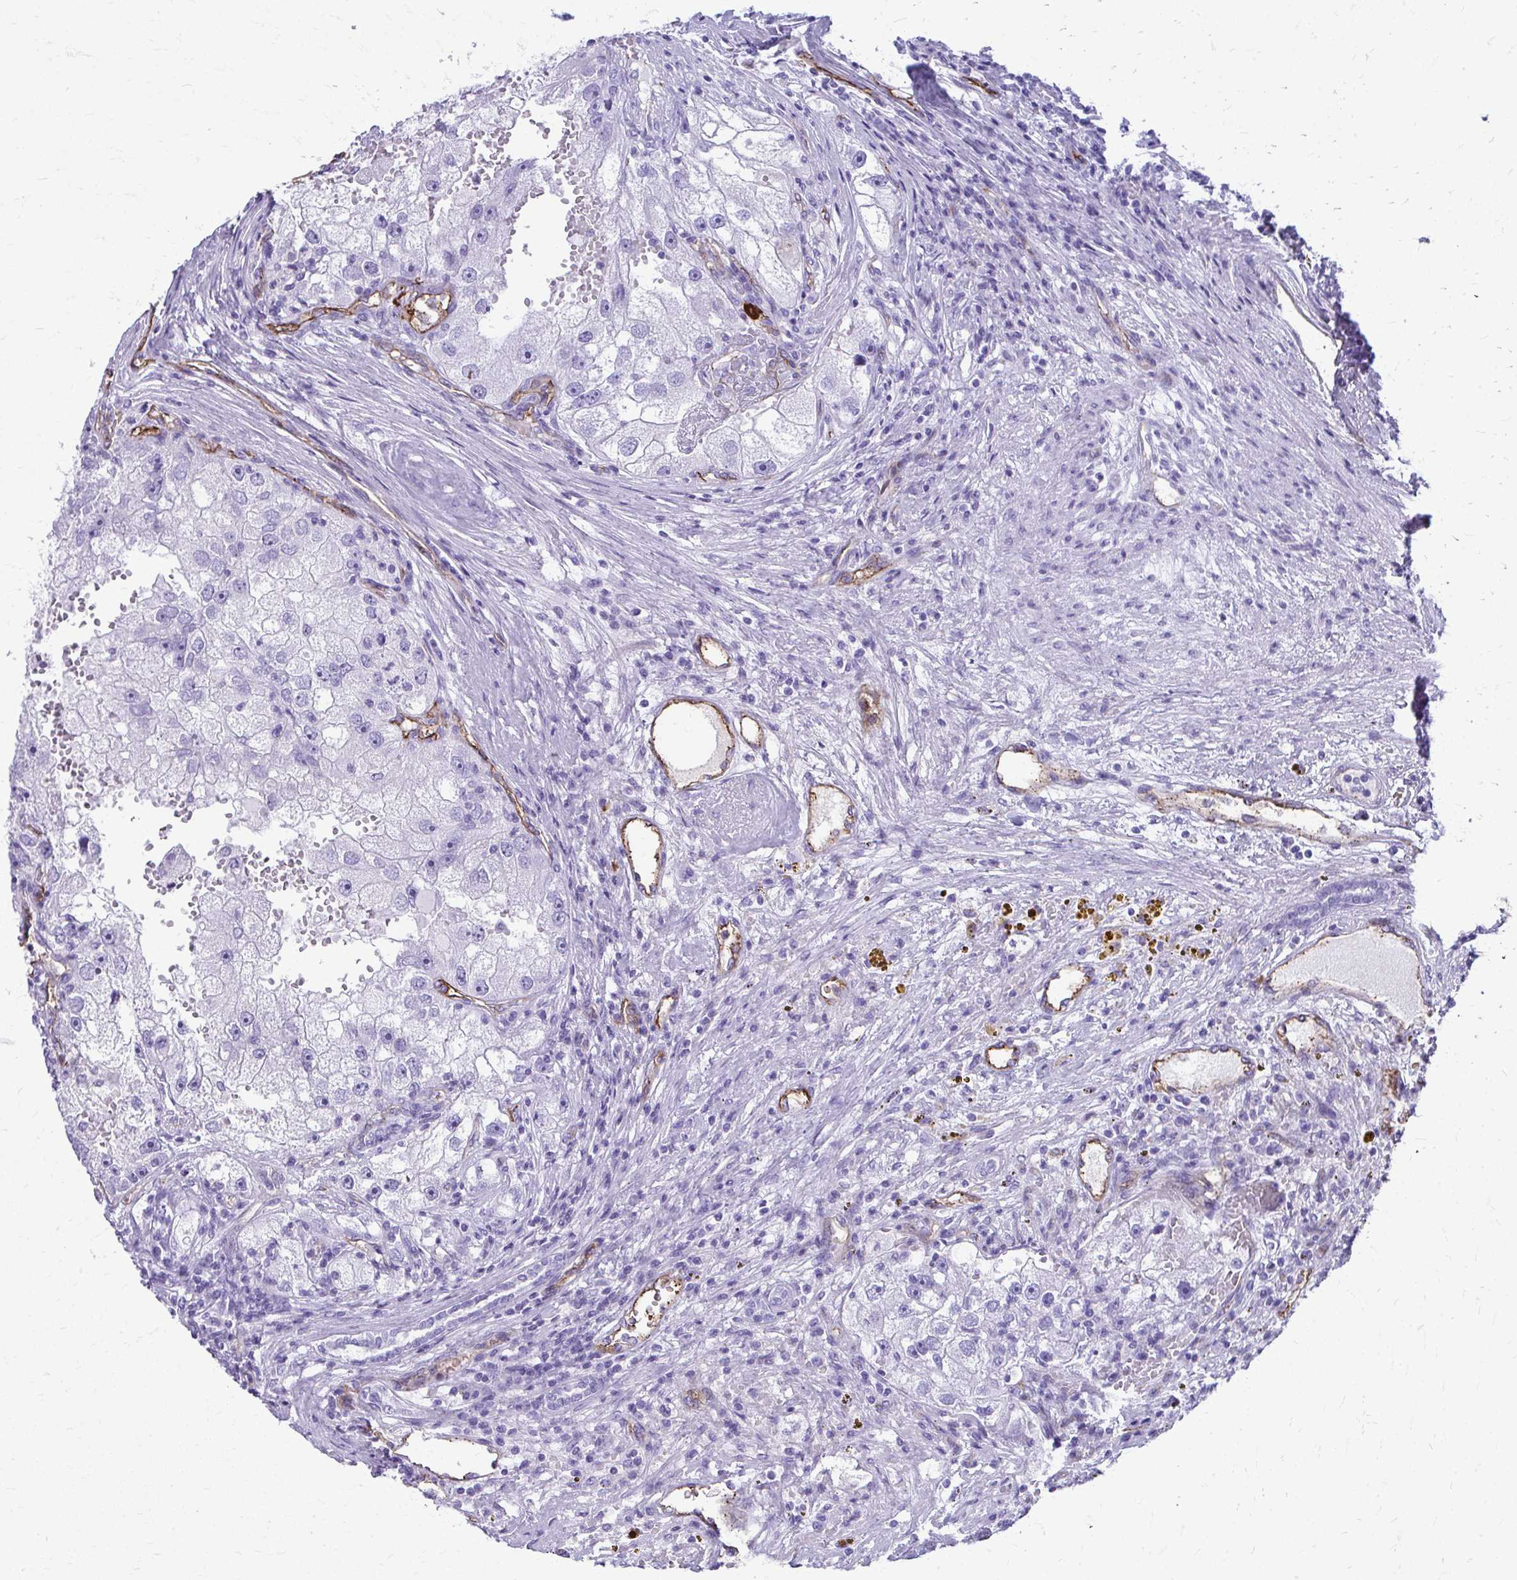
{"staining": {"intensity": "negative", "quantity": "none", "location": "none"}, "tissue": "renal cancer", "cell_type": "Tumor cells", "image_type": "cancer", "snomed": [{"axis": "morphology", "description": "Adenocarcinoma, NOS"}, {"axis": "topography", "description": "Kidney"}], "caption": "Tumor cells are negative for protein expression in human adenocarcinoma (renal). The staining was performed using DAB (3,3'-diaminobenzidine) to visualize the protein expression in brown, while the nuclei were stained in blue with hematoxylin (Magnification: 20x).", "gene": "TPSG1", "patient": {"sex": "male", "age": 63}}